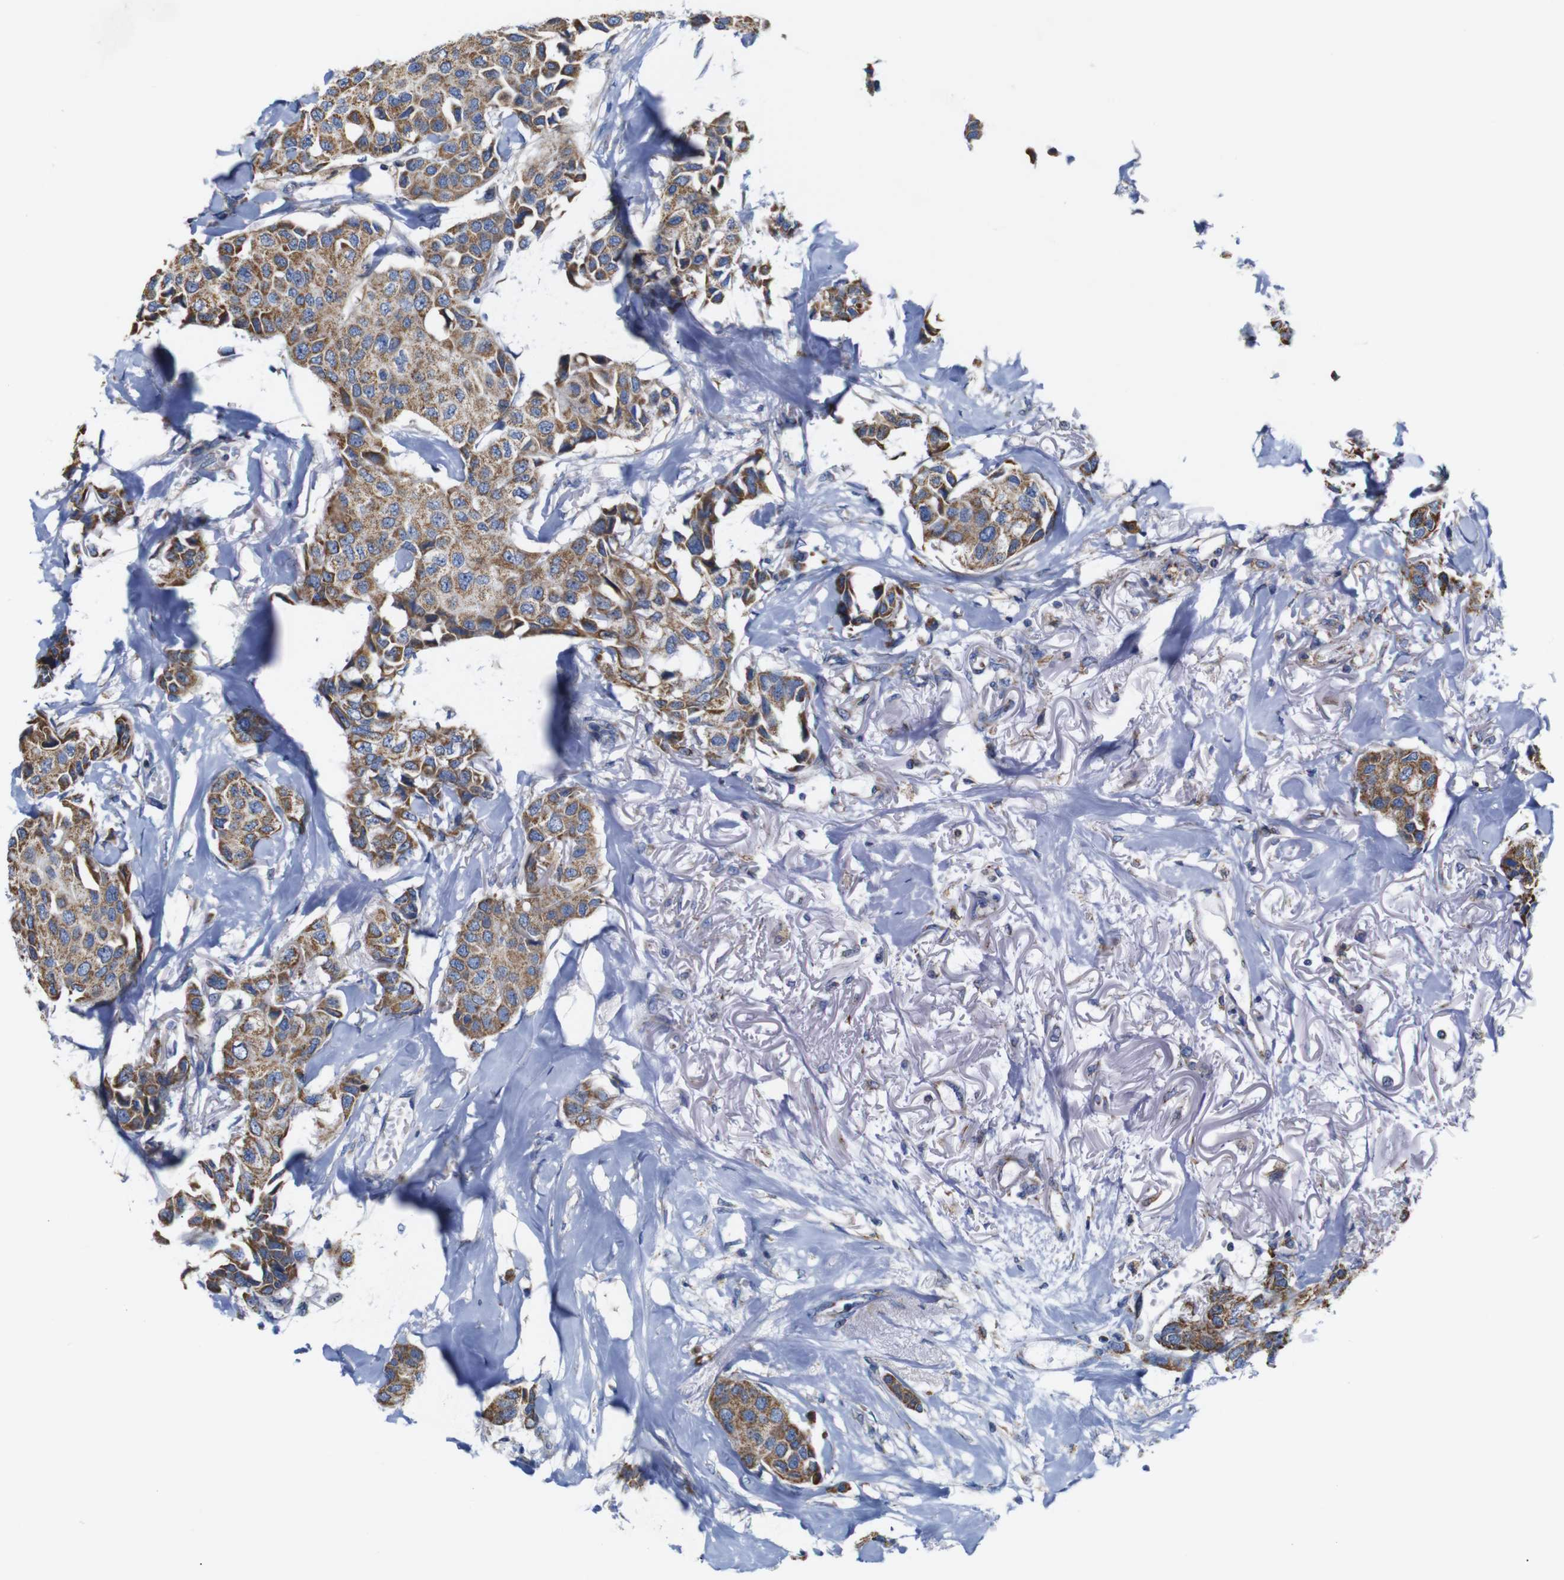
{"staining": {"intensity": "moderate", "quantity": ">75%", "location": "cytoplasmic/membranous"}, "tissue": "breast cancer", "cell_type": "Tumor cells", "image_type": "cancer", "snomed": [{"axis": "morphology", "description": "Duct carcinoma"}, {"axis": "topography", "description": "Breast"}], "caption": "Human breast intraductal carcinoma stained for a protein (brown) exhibits moderate cytoplasmic/membranous positive expression in about >75% of tumor cells.", "gene": "FAM171B", "patient": {"sex": "female", "age": 80}}